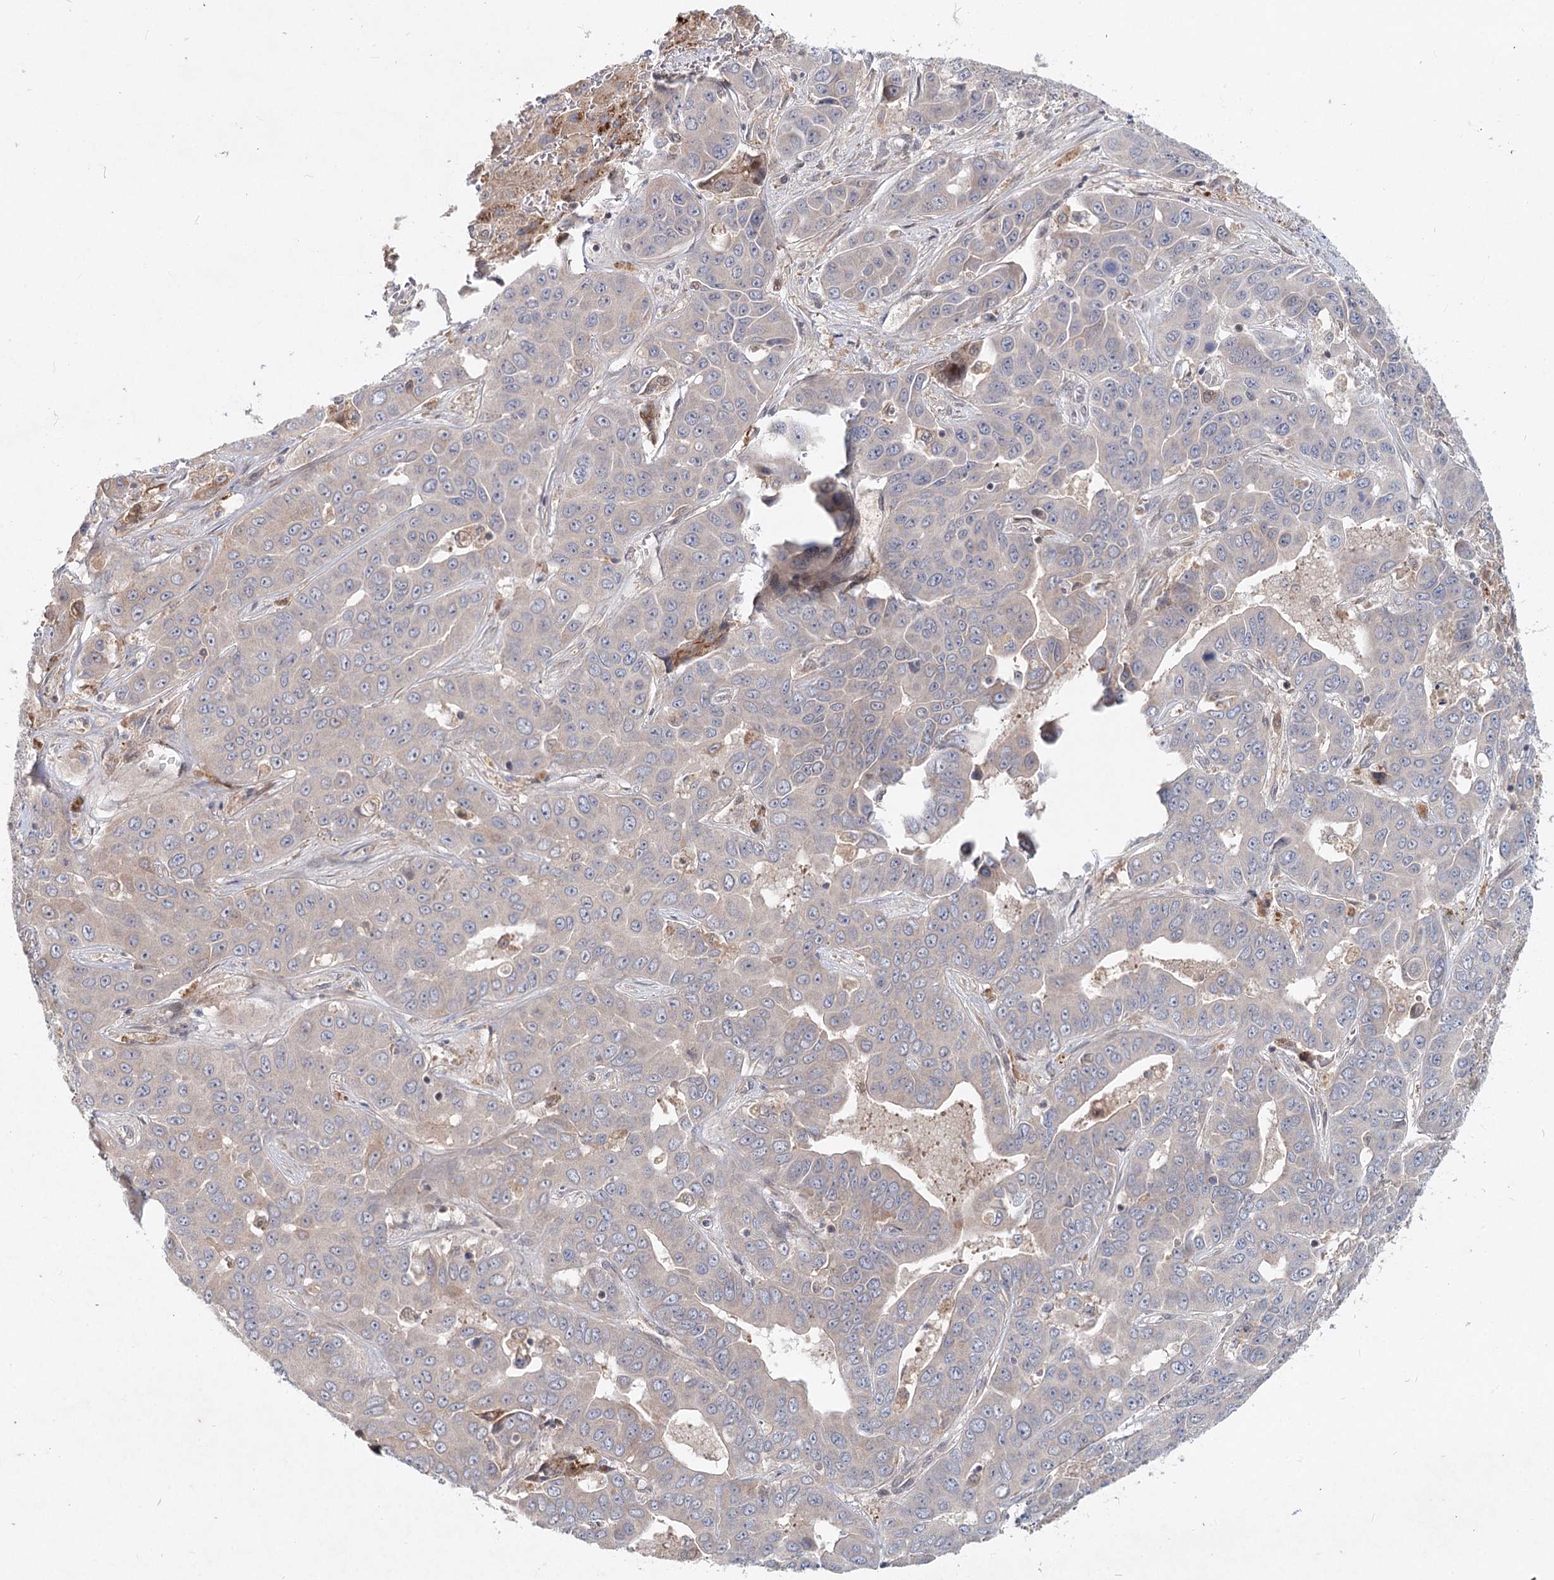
{"staining": {"intensity": "negative", "quantity": "none", "location": "none"}, "tissue": "liver cancer", "cell_type": "Tumor cells", "image_type": "cancer", "snomed": [{"axis": "morphology", "description": "Cholangiocarcinoma"}, {"axis": "topography", "description": "Liver"}], "caption": "Tumor cells show no significant protein staining in liver cancer.", "gene": "AP3B1", "patient": {"sex": "female", "age": 52}}